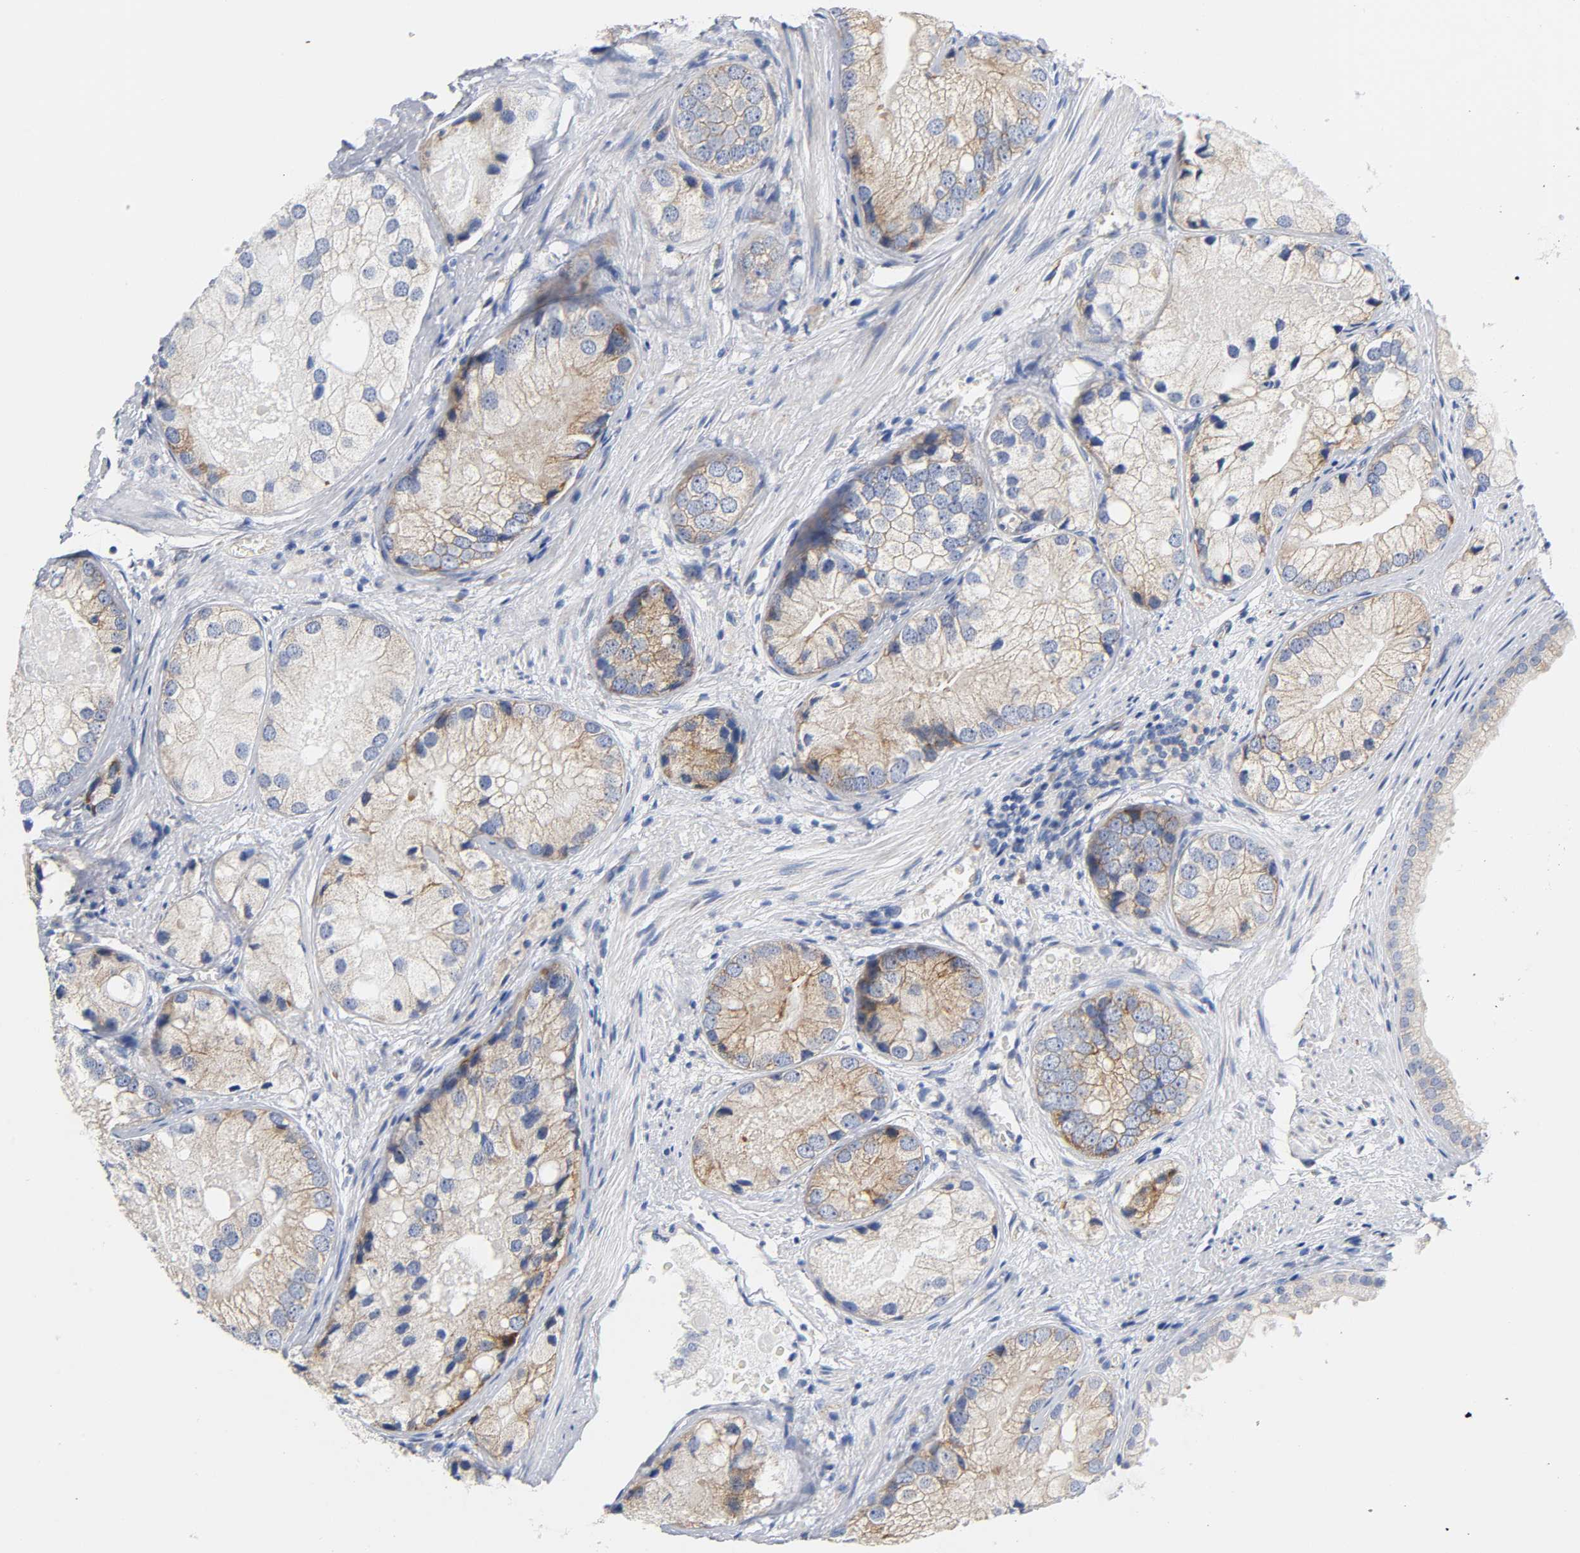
{"staining": {"intensity": "moderate", "quantity": "25%-75%", "location": "cytoplasmic/membranous"}, "tissue": "prostate cancer", "cell_type": "Tumor cells", "image_type": "cancer", "snomed": [{"axis": "morphology", "description": "Adenocarcinoma, Low grade"}, {"axis": "topography", "description": "Prostate"}], "caption": "Prostate adenocarcinoma (low-grade) tissue reveals moderate cytoplasmic/membranous staining in about 25%-75% of tumor cells", "gene": "REL", "patient": {"sex": "male", "age": 69}}